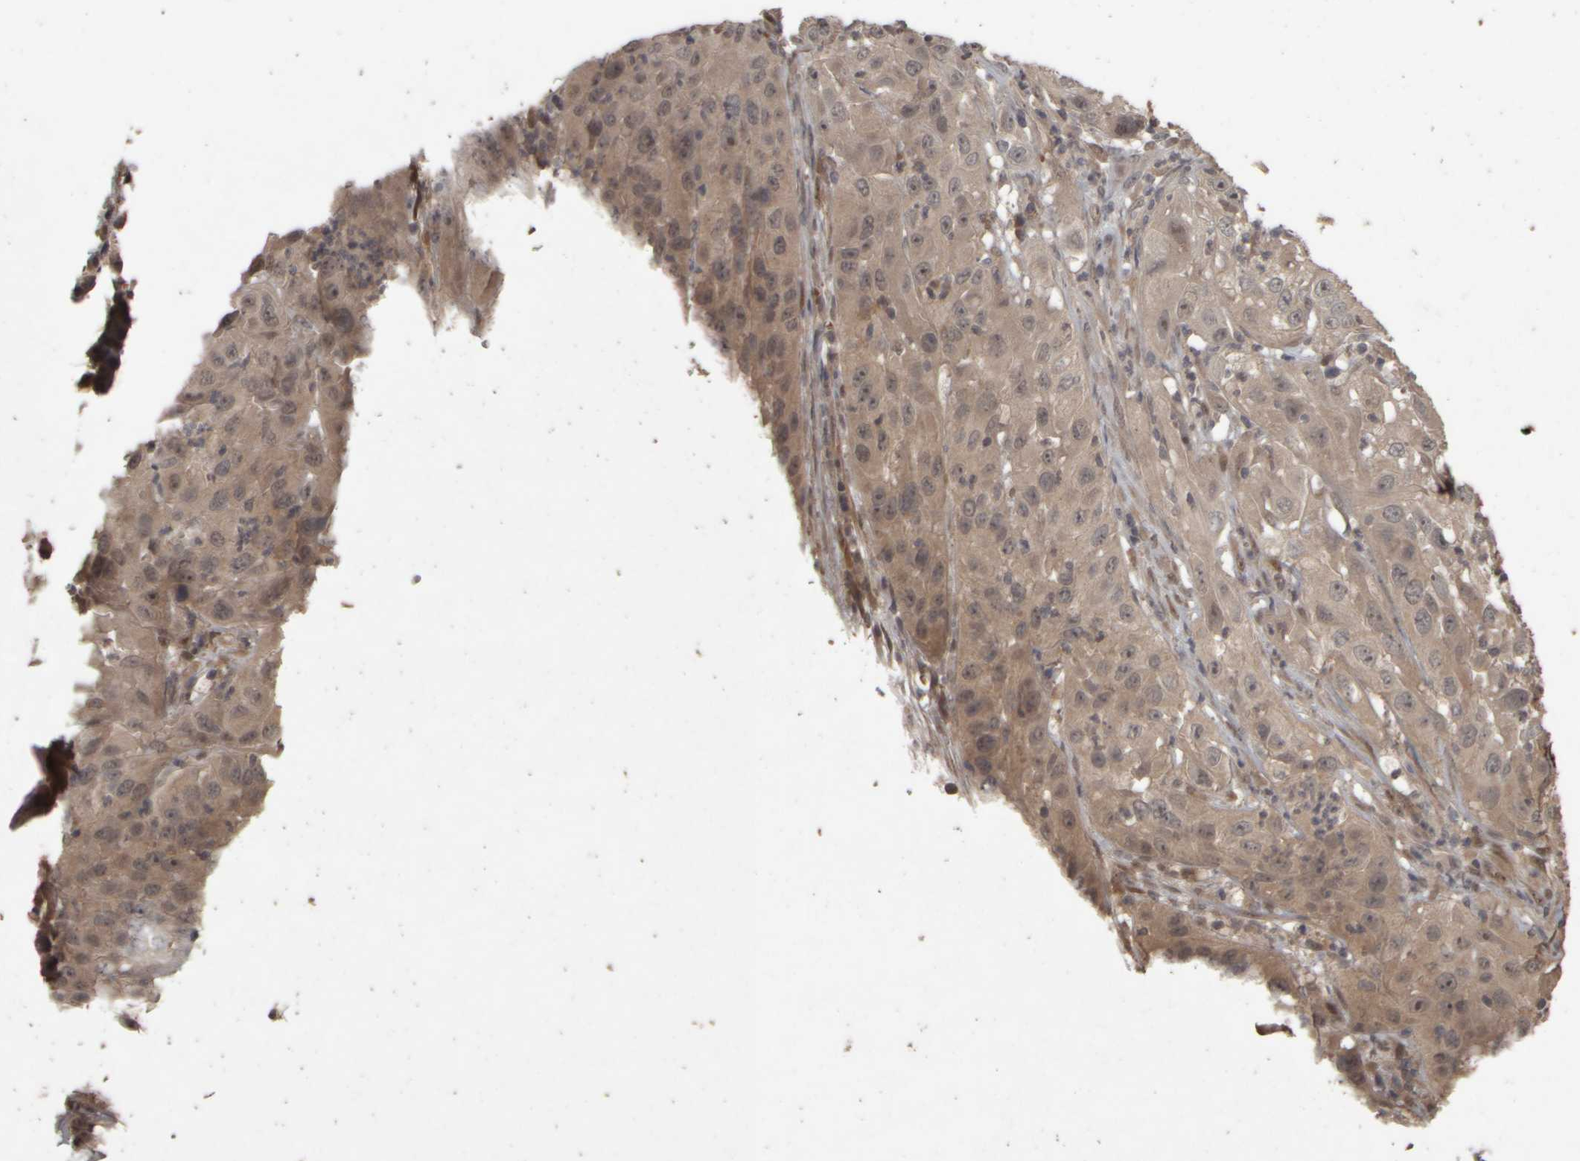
{"staining": {"intensity": "weak", "quantity": "25%-75%", "location": "cytoplasmic/membranous"}, "tissue": "cervical cancer", "cell_type": "Tumor cells", "image_type": "cancer", "snomed": [{"axis": "morphology", "description": "Squamous cell carcinoma, NOS"}, {"axis": "topography", "description": "Cervix"}], "caption": "Brown immunohistochemical staining in cervical cancer displays weak cytoplasmic/membranous positivity in approximately 25%-75% of tumor cells.", "gene": "ACO1", "patient": {"sex": "female", "age": 32}}